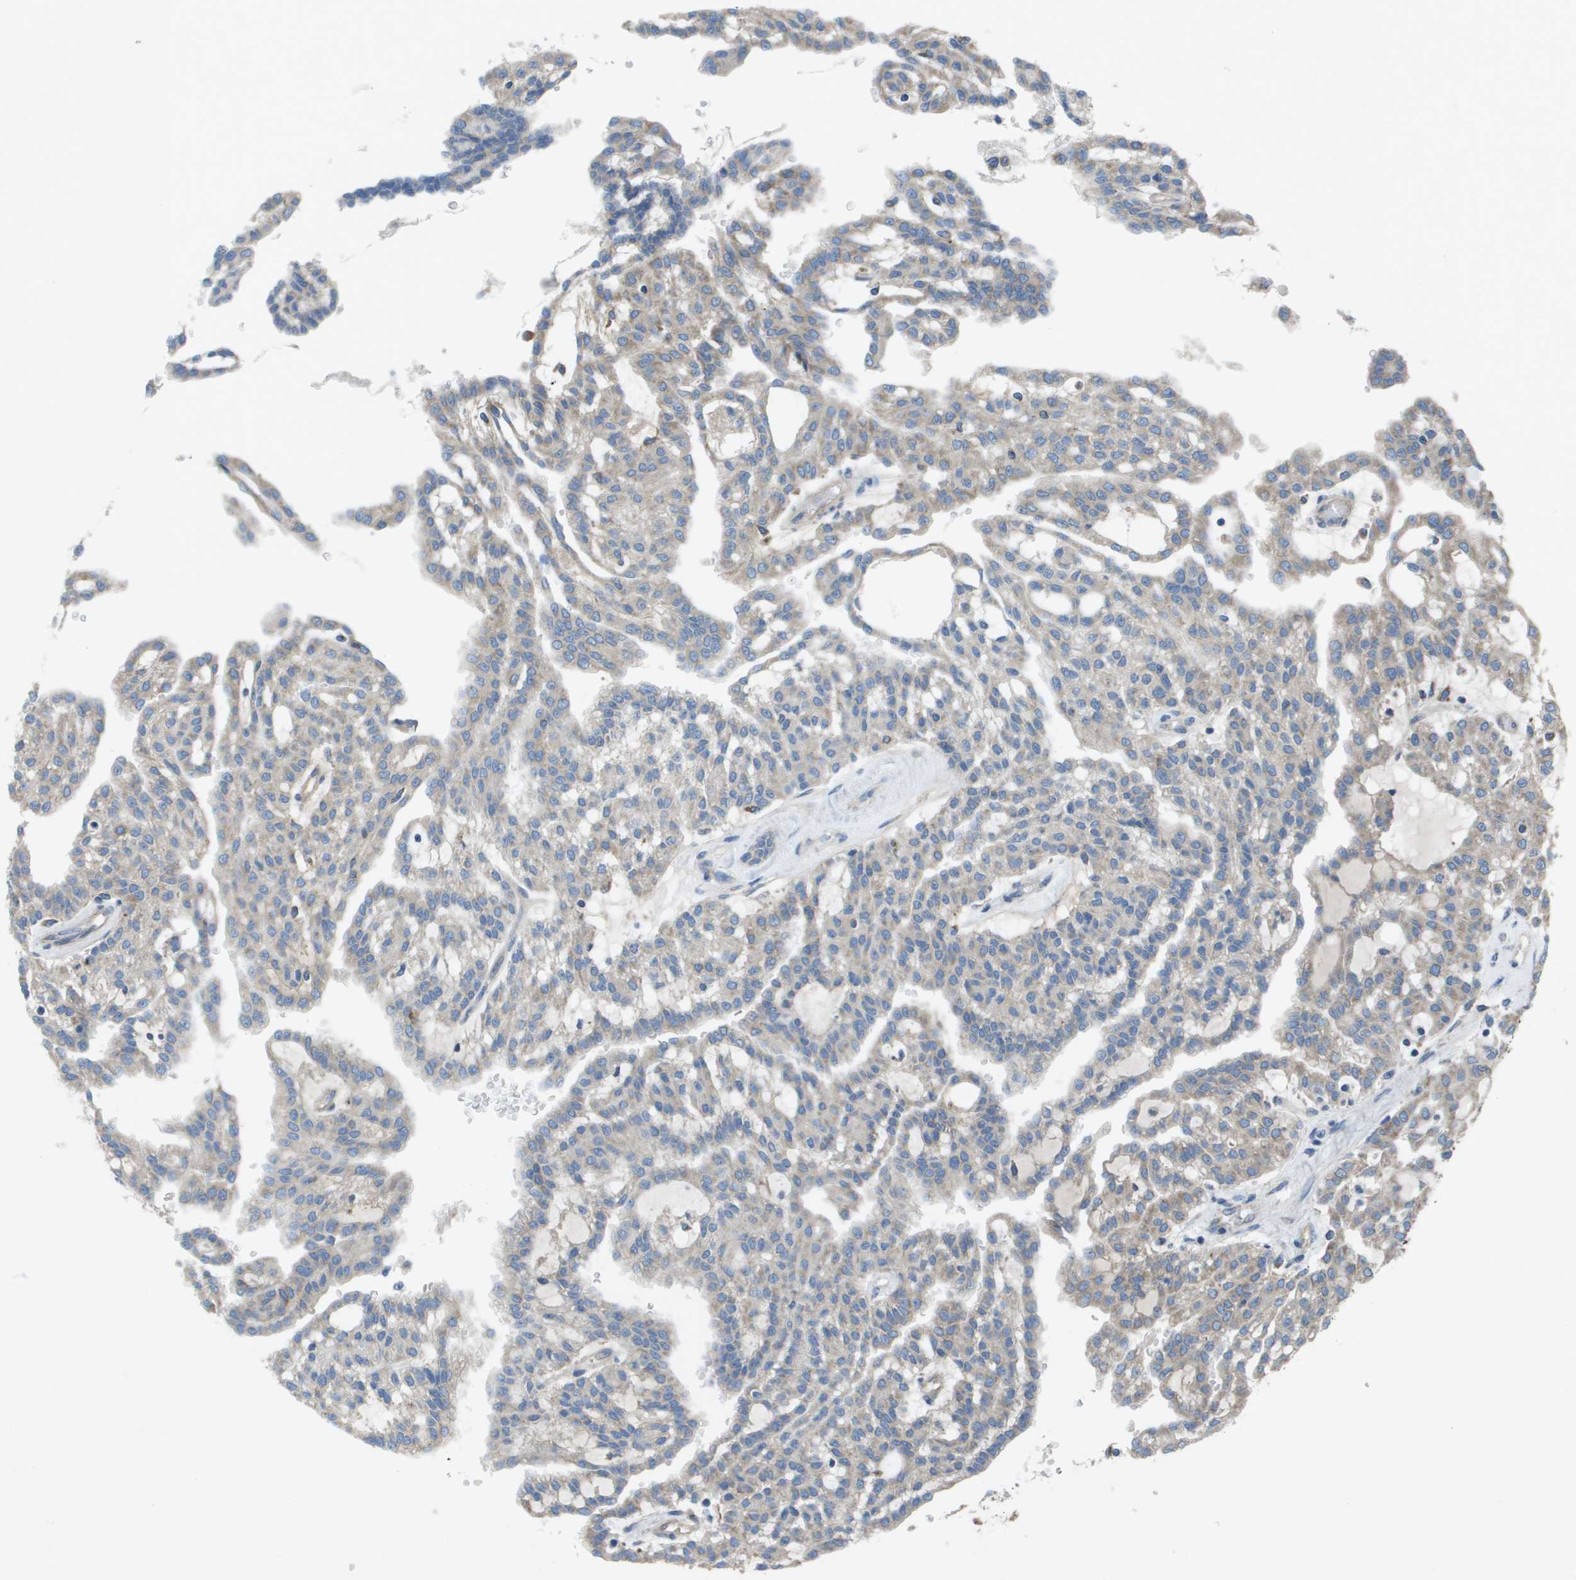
{"staining": {"intensity": "weak", "quantity": "25%-75%", "location": "cytoplasmic/membranous"}, "tissue": "renal cancer", "cell_type": "Tumor cells", "image_type": "cancer", "snomed": [{"axis": "morphology", "description": "Adenocarcinoma, NOS"}, {"axis": "topography", "description": "Kidney"}], "caption": "The immunohistochemical stain highlights weak cytoplasmic/membranous staining in tumor cells of adenocarcinoma (renal) tissue.", "gene": "CLCN2", "patient": {"sex": "male", "age": 63}}